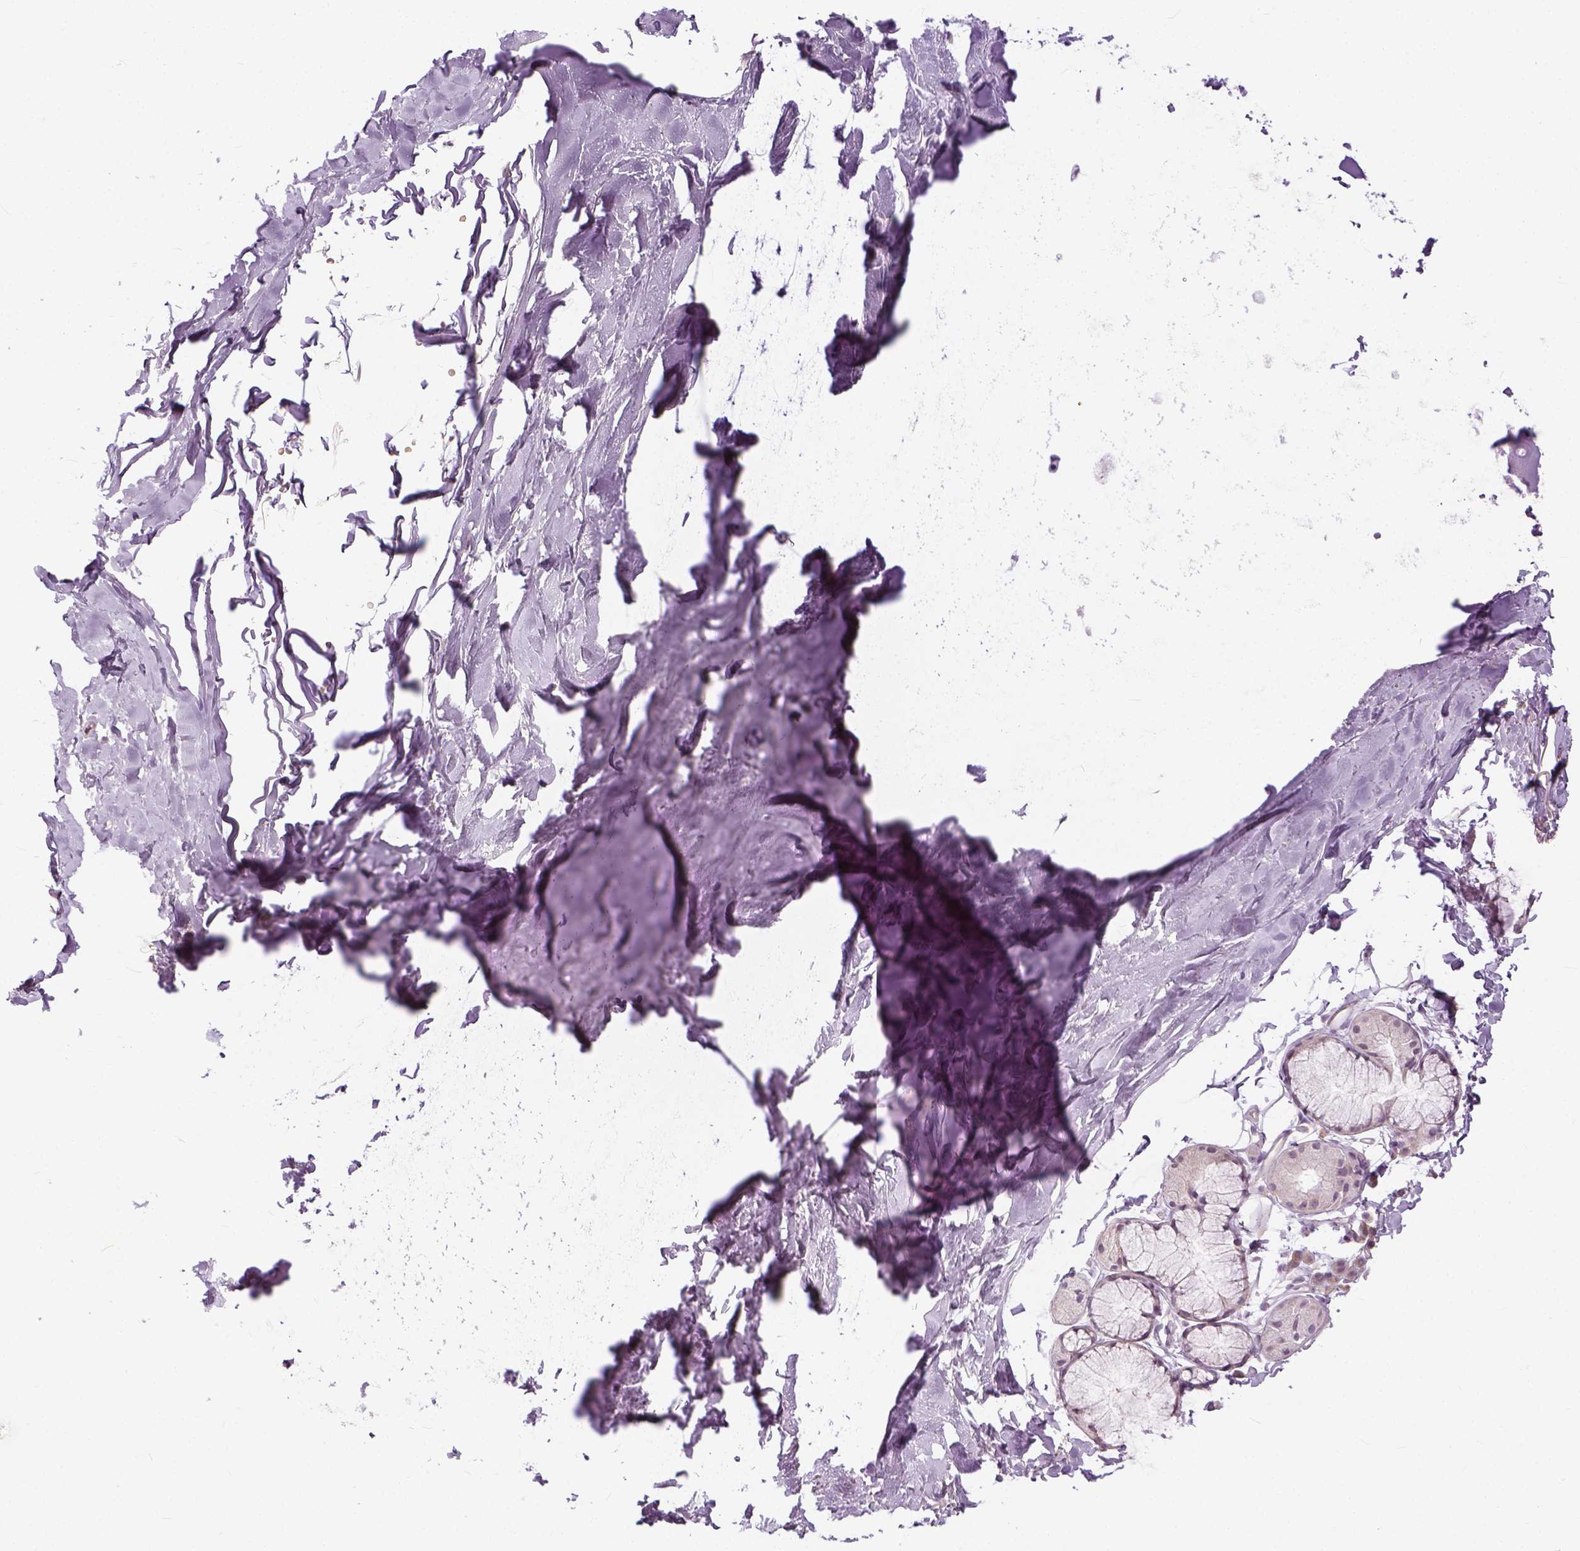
{"staining": {"intensity": "negative", "quantity": "none", "location": "none"}, "tissue": "adipose tissue", "cell_type": "Adipocytes", "image_type": "normal", "snomed": [{"axis": "morphology", "description": "Normal tissue, NOS"}, {"axis": "topography", "description": "Cartilage tissue"}, {"axis": "topography", "description": "Bronchus"}], "caption": "Immunohistochemical staining of normal human adipose tissue demonstrates no significant staining in adipocytes.", "gene": "ANO2", "patient": {"sex": "female", "age": 79}}